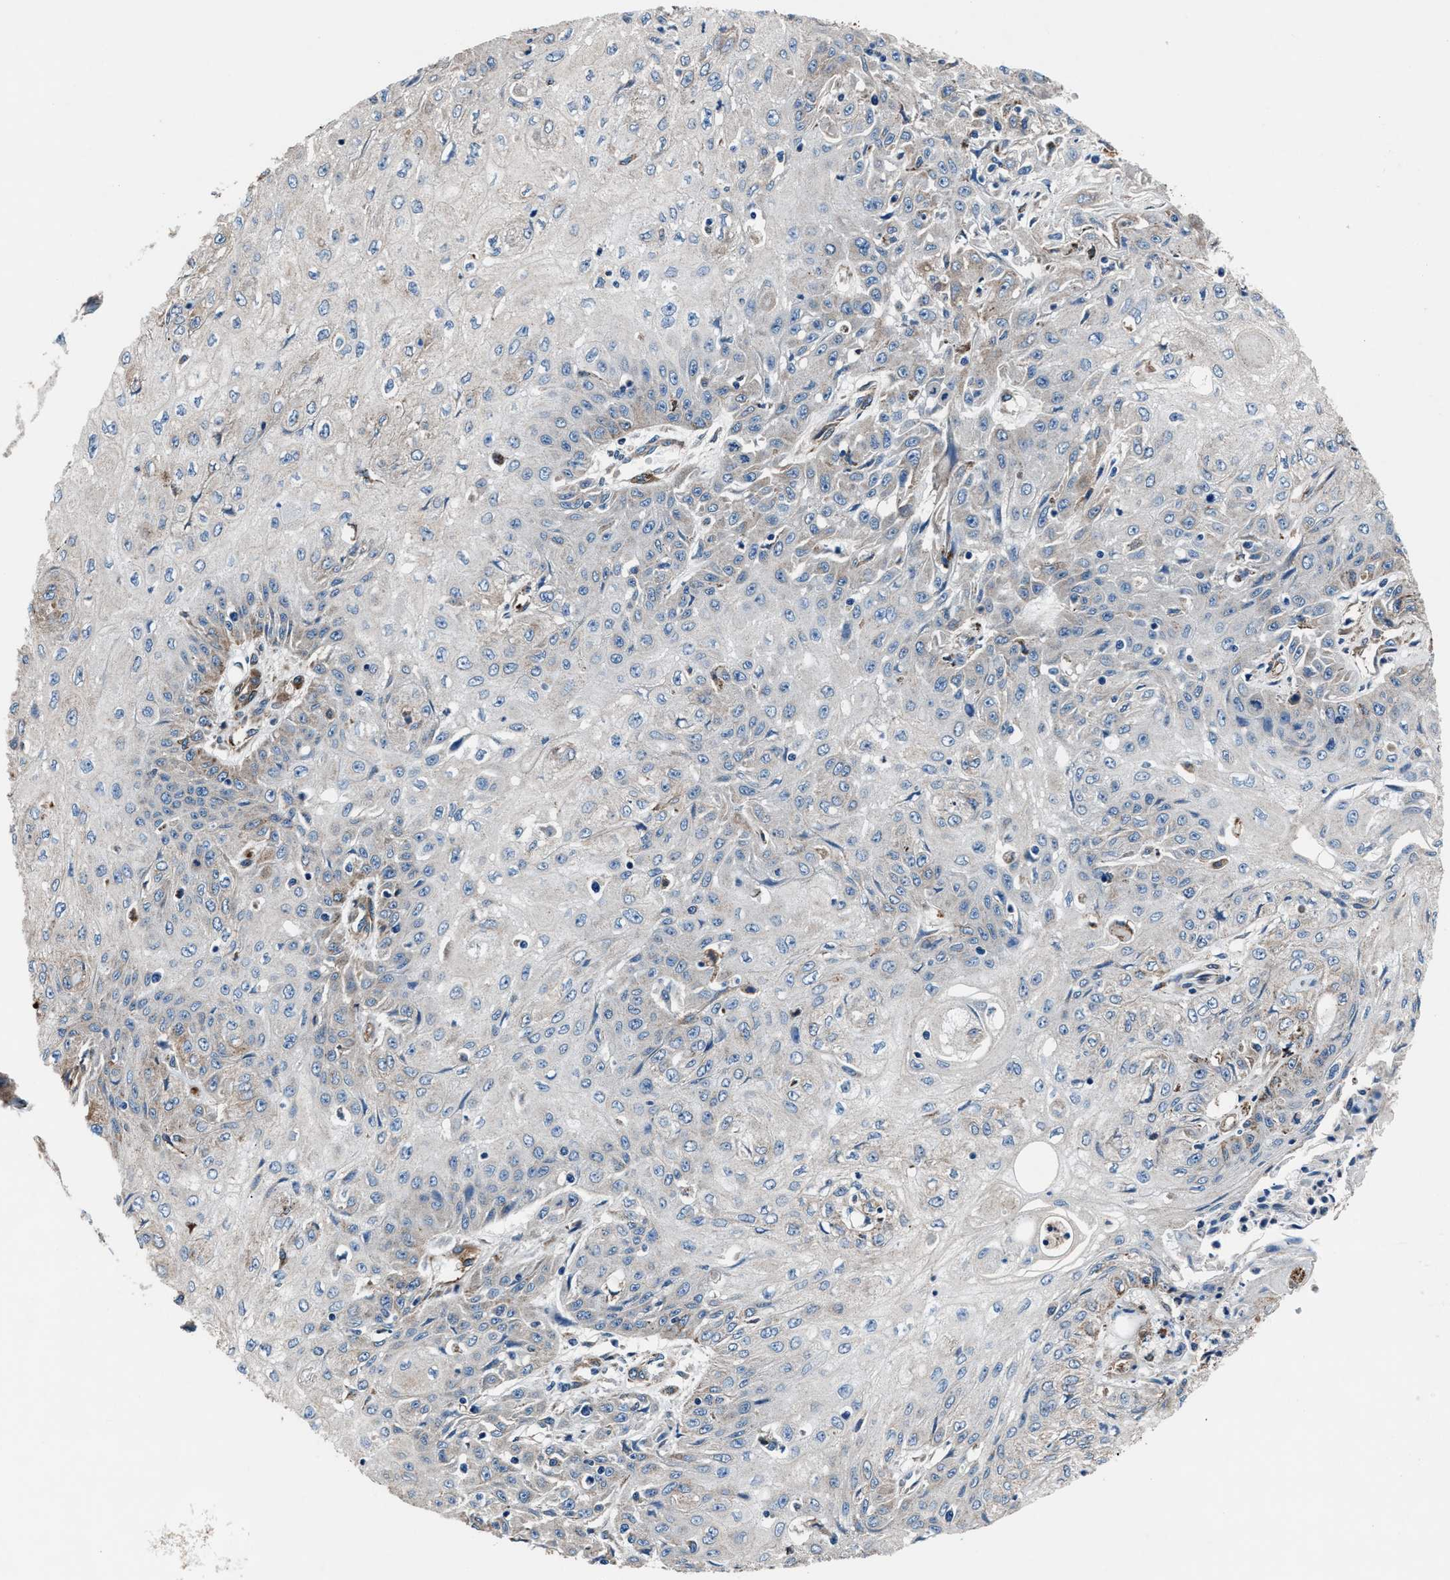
{"staining": {"intensity": "weak", "quantity": "<25%", "location": "cytoplasmic/membranous"}, "tissue": "skin cancer", "cell_type": "Tumor cells", "image_type": "cancer", "snomed": [{"axis": "morphology", "description": "Squamous cell carcinoma, NOS"}, {"axis": "morphology", "description": "Squamous cell carcinoma, metastatic, NOS"}, {"axis": "topography", "description": "Skin"}, {"axis": "topography", "description": "Lymph node"}], "caption": "Immunohistochemistry (IHC) histopathology image of human metastatic squamous cell carcinoma (skin) stained for a protein (brown), which exhibits no staining in tumor cells.", "gene": "PRTFDC1", "patient": {"sex": "male", "age": 75}}